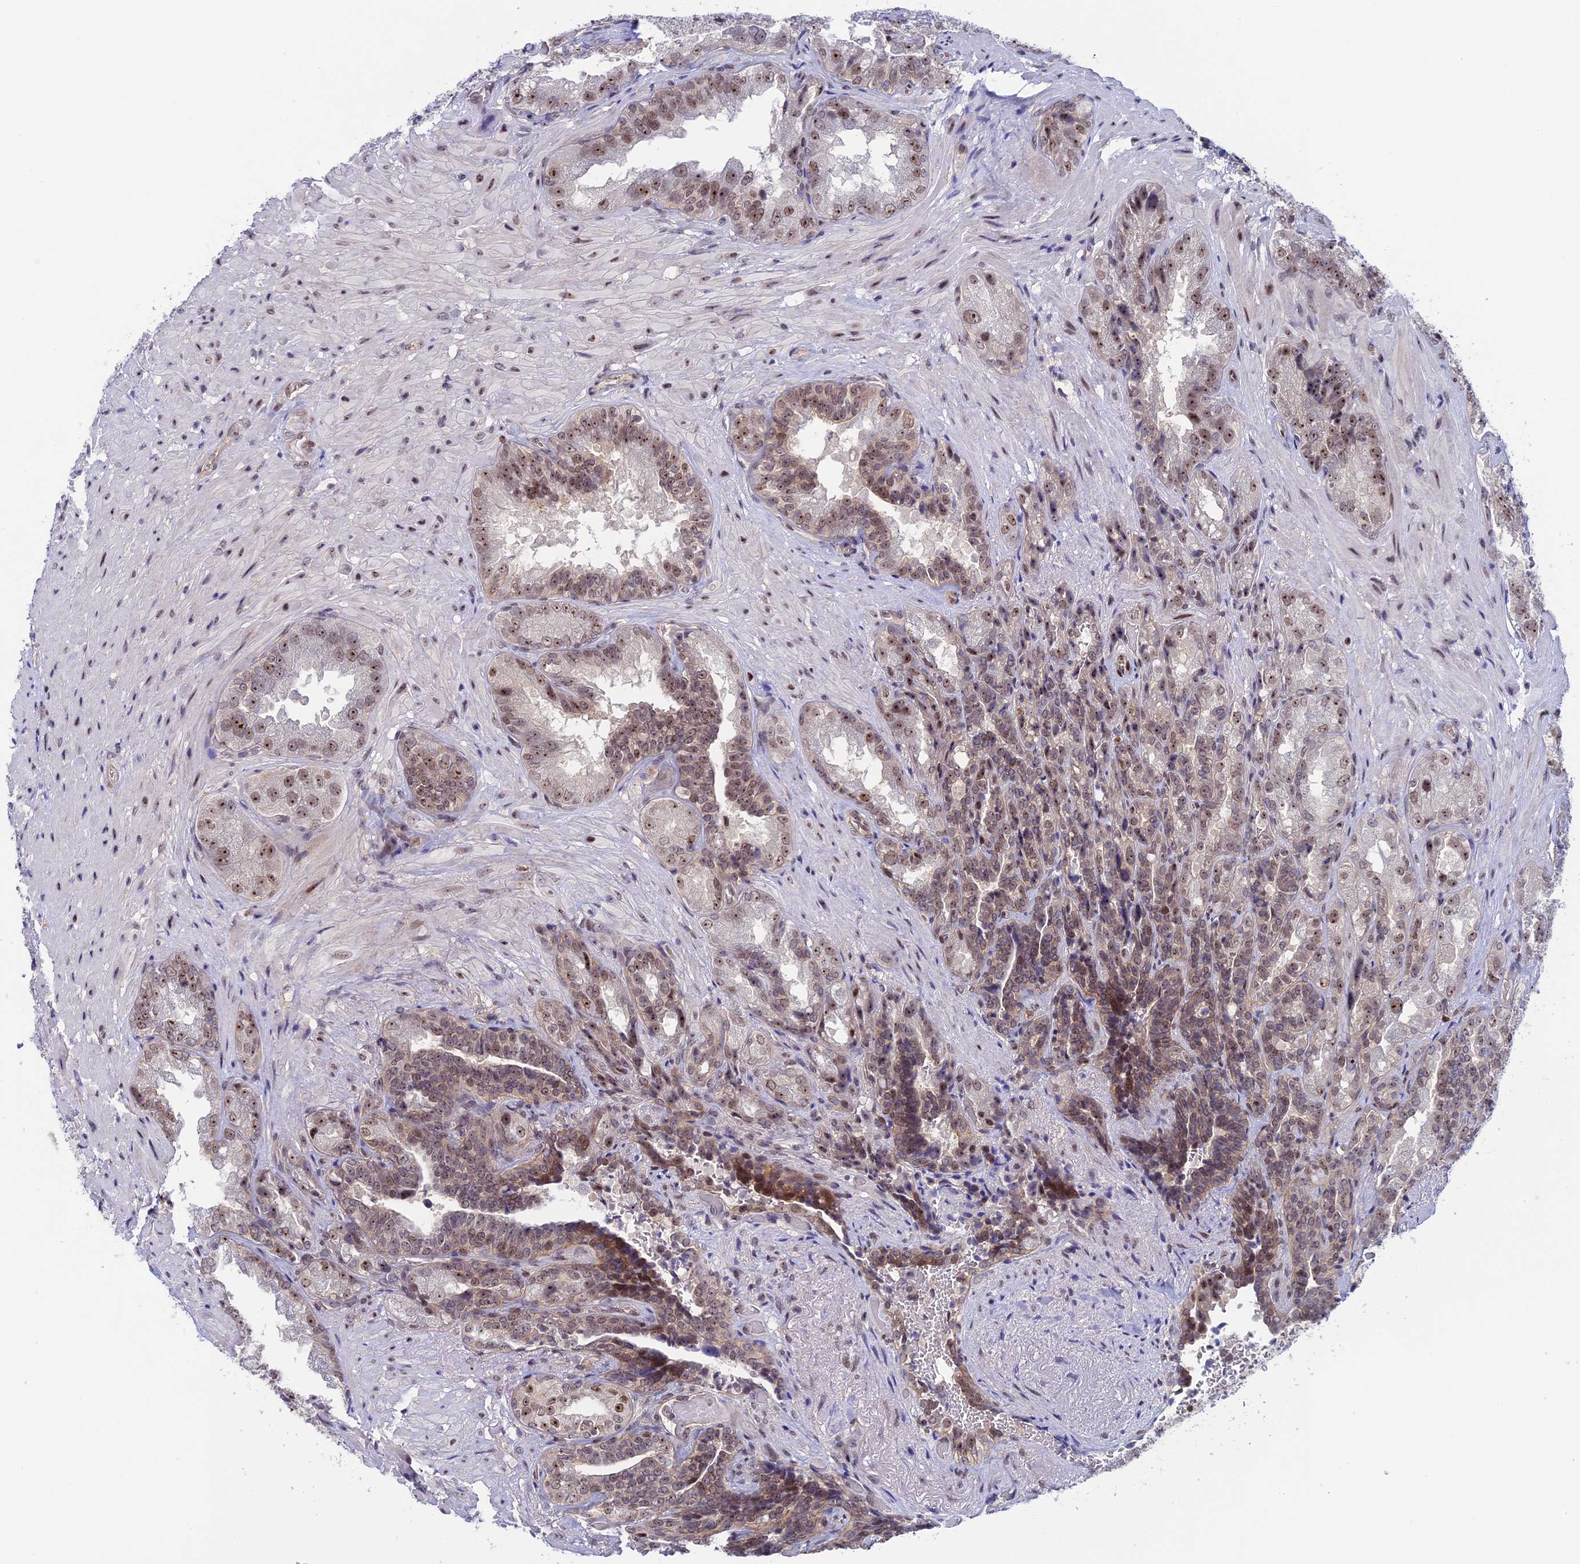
{"staining": {"intensity": "moderate", "quantity": "25%-75%", "location": "nuclear"}, "tissue": "seminal vesicle", "cell_type": "Glandular cells", "image_type": "normal", "snomed": [{"axis": "morphology", "description": "Normal tissue, NOS"}, {"axis": "topography", "description": "Seminal veicle"}, {"axis": "topography", "description": "Peripheral nerve tissue"}], "caption": "High-power microscopy captured an immunohistochemistry micrograph of normal seminal vesicle, revealing moderate nuclear staining in approximately 25%-75% of glandular cells.", "gene": "CCDC86", "patient": {"sex": "male", "age": 63}}